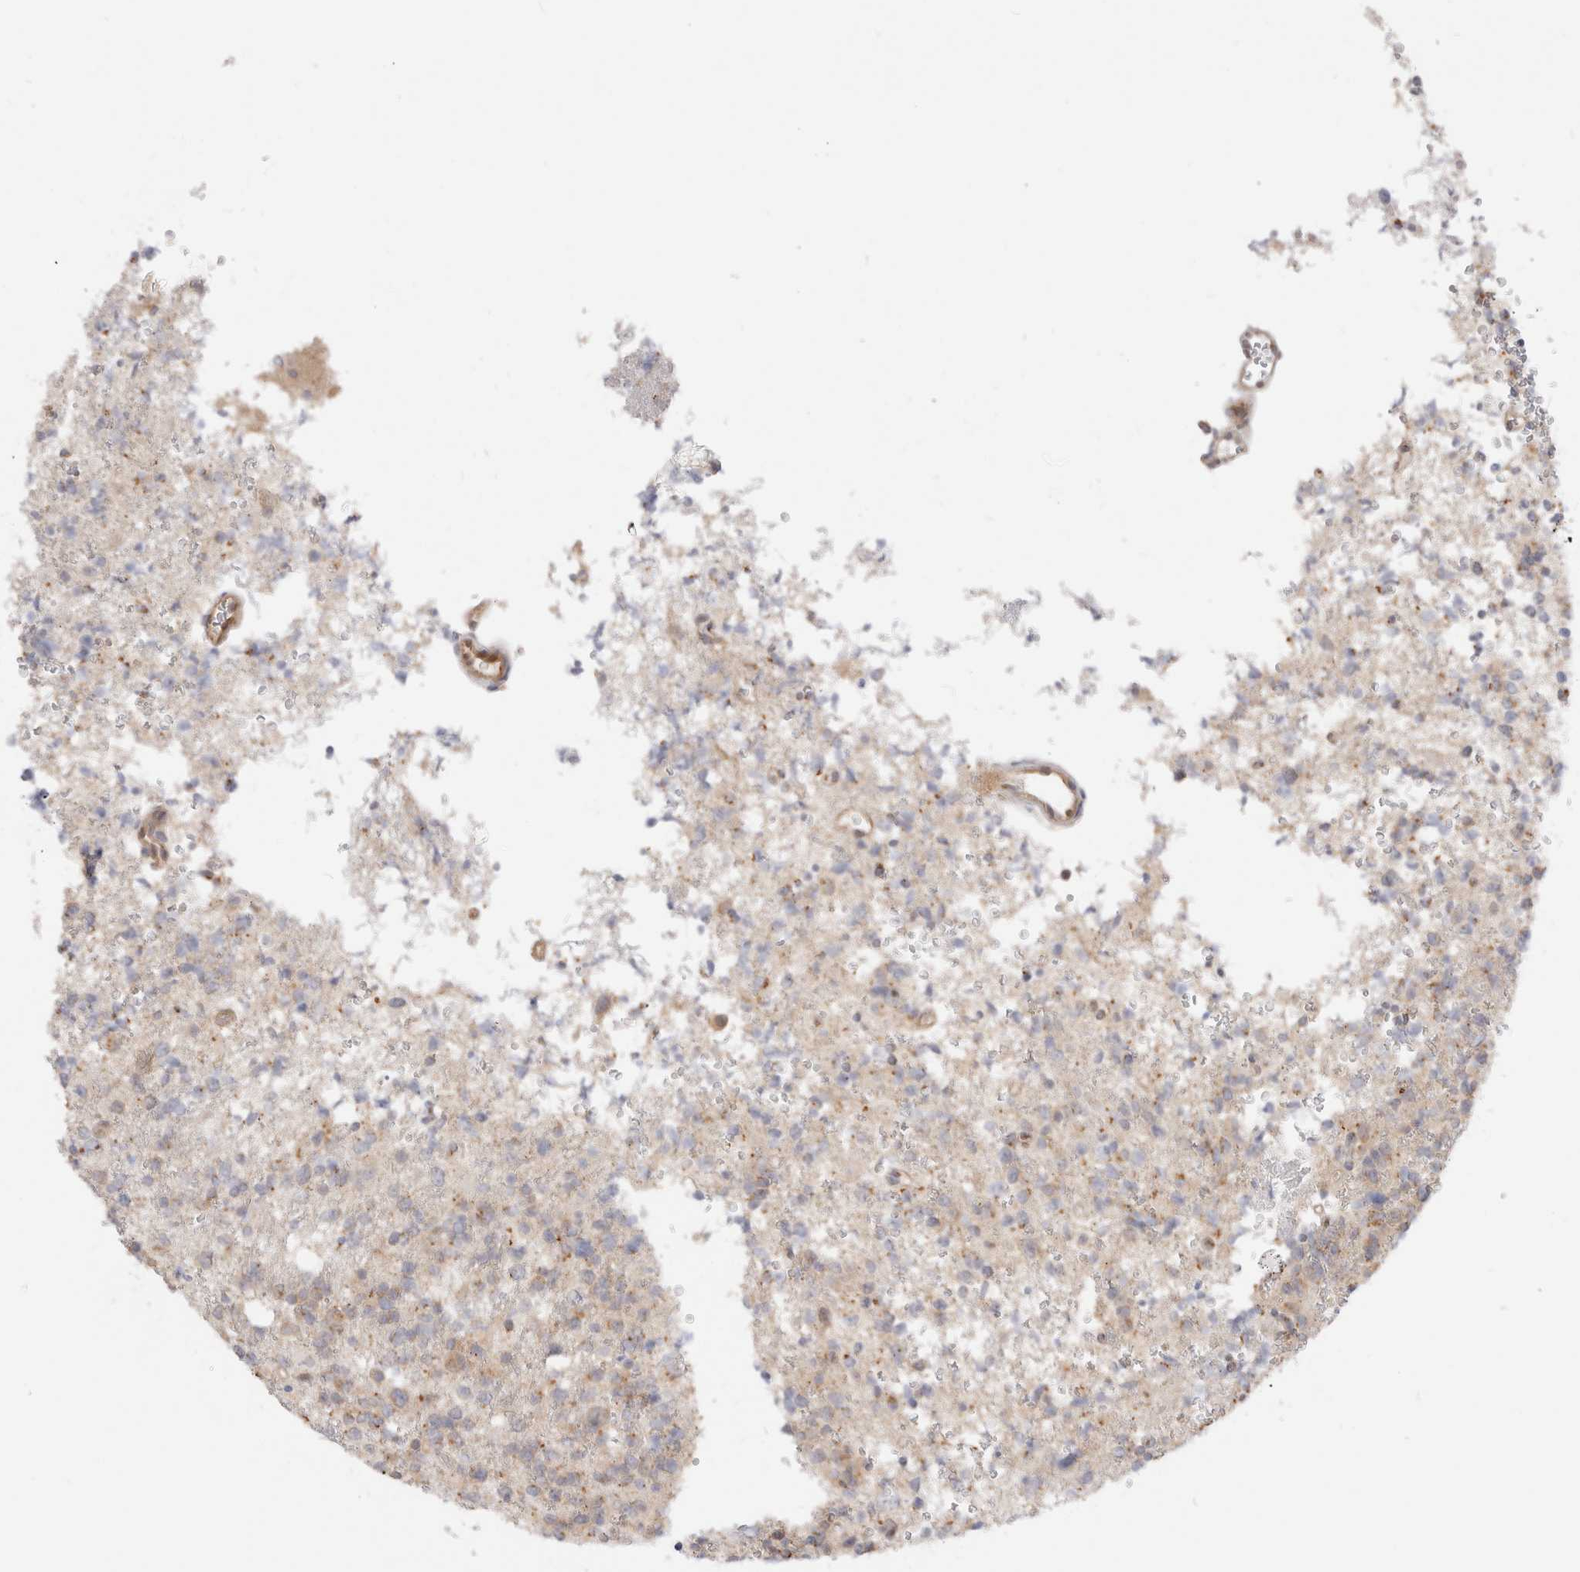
{"staining": {"intensity": "weak", "quantity": "25%-75%", "location": "cytoplasmic/membranous"}, "tissue": "glioma", "cell_type": "Tumor cells", "image_type": "cancer", "snomed": [{"axis": "morphology", "description": "Glioma, malignant, High grade"}, {"axis": "topography", "description": "Brain"}], "caption": "Malignant glioma (high-grade) stained for a protein (brown) displays weak cytoplasmic/membranous positive expression in about 25%-75% of tumor cells.", "gene": "EFCAB13", "patient": {"sex": "female", "age": 62}}